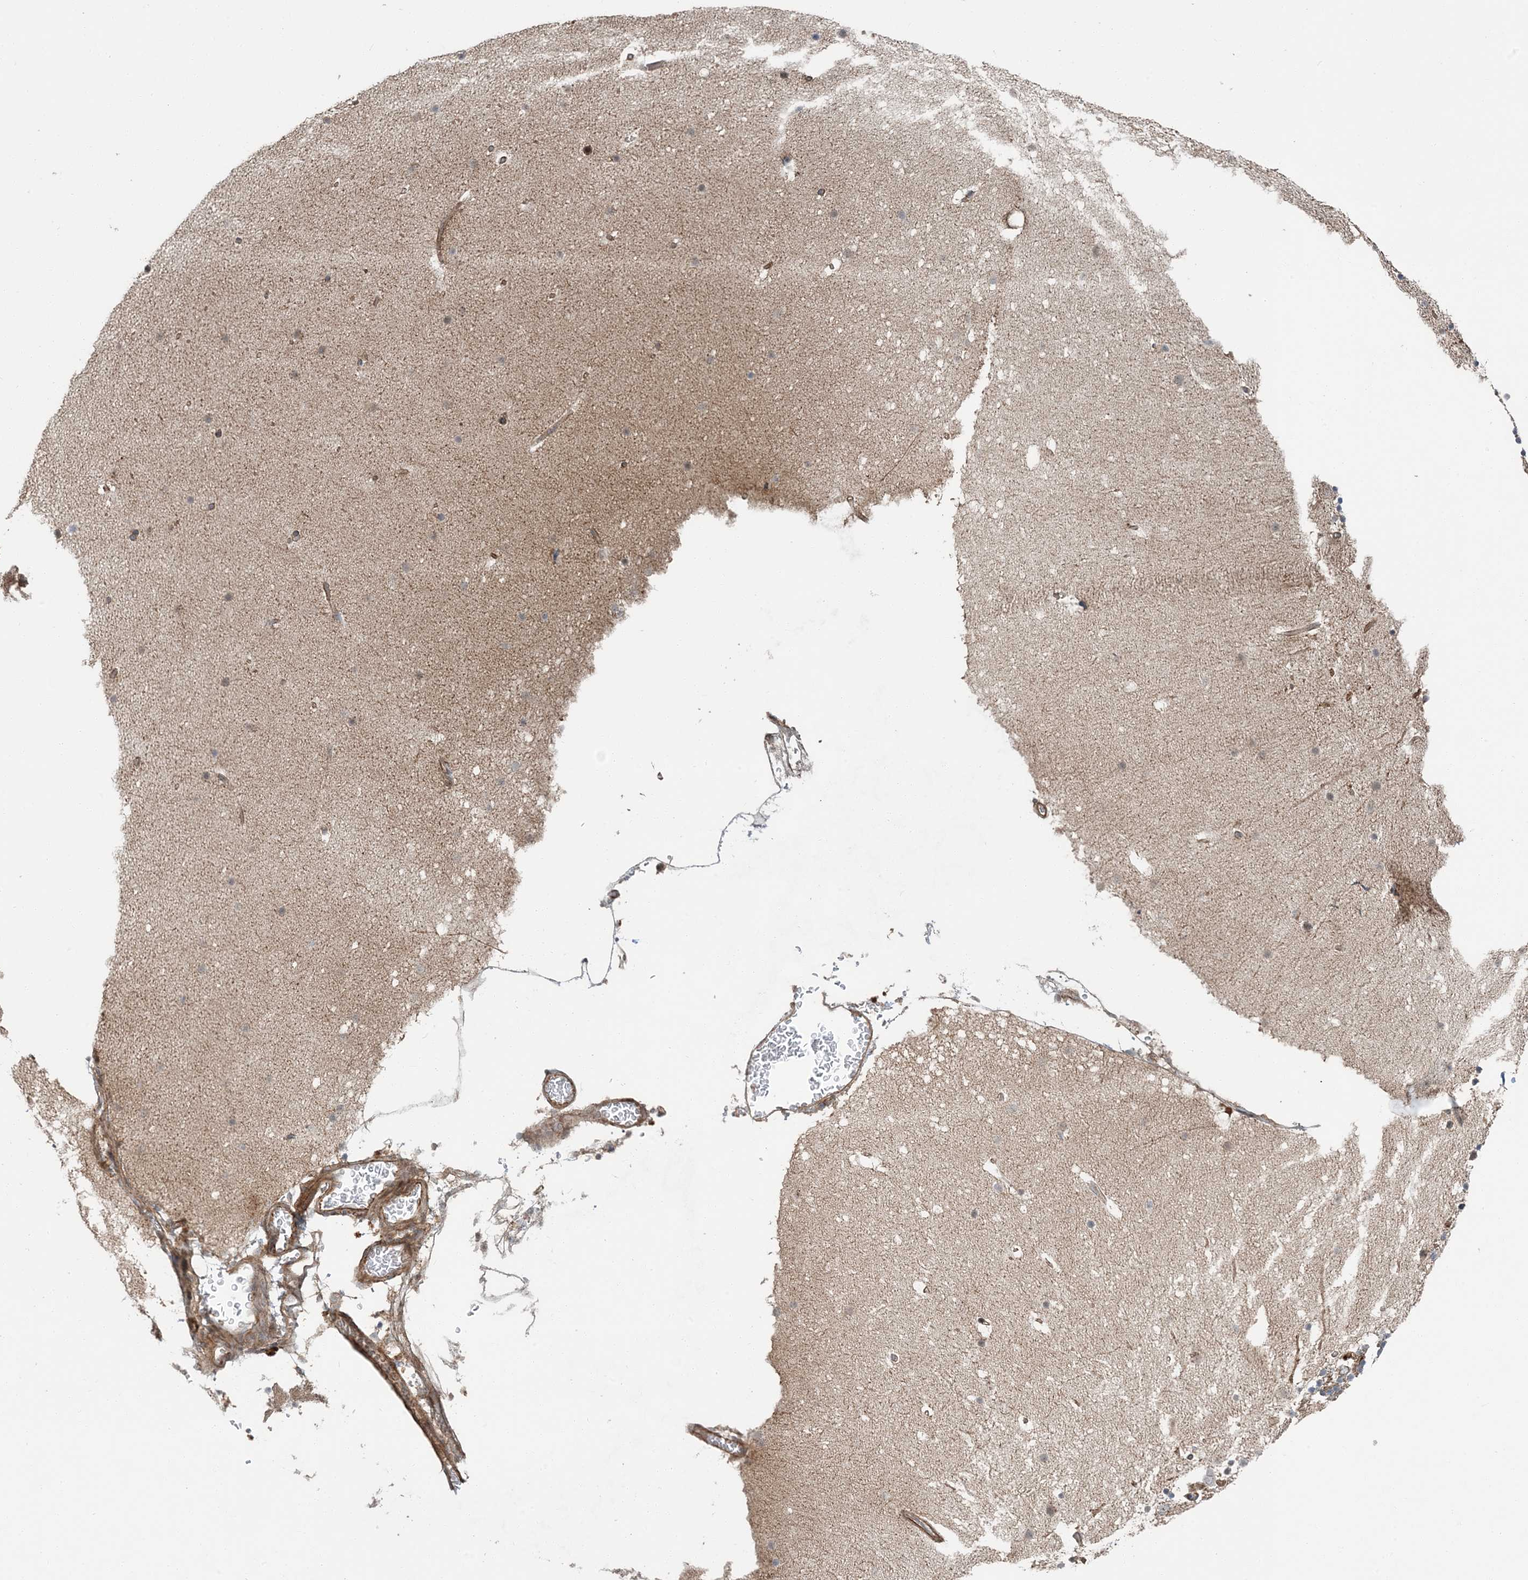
{"staining": {"intensity": "moderate", "quantity": ">75%", "location": "cytoplasmic/membranous"}, "tissue": "cerebellum", "cell_type": "Cells in granular layer", "image_type": "normal", "snomed": [{"axis": "morphology", "description": "Normal tissue, NOS"}, {"axis": "topography", "description": "Cerebellum"}], "caption": "Protein staining of unremarkable cerebellum reveals moderate cytoplasmic/membranous staining in approximately >75% of cells in granular layer.", "gene": "EDEM2", "patient": {"sex": "male", "age": 57}}